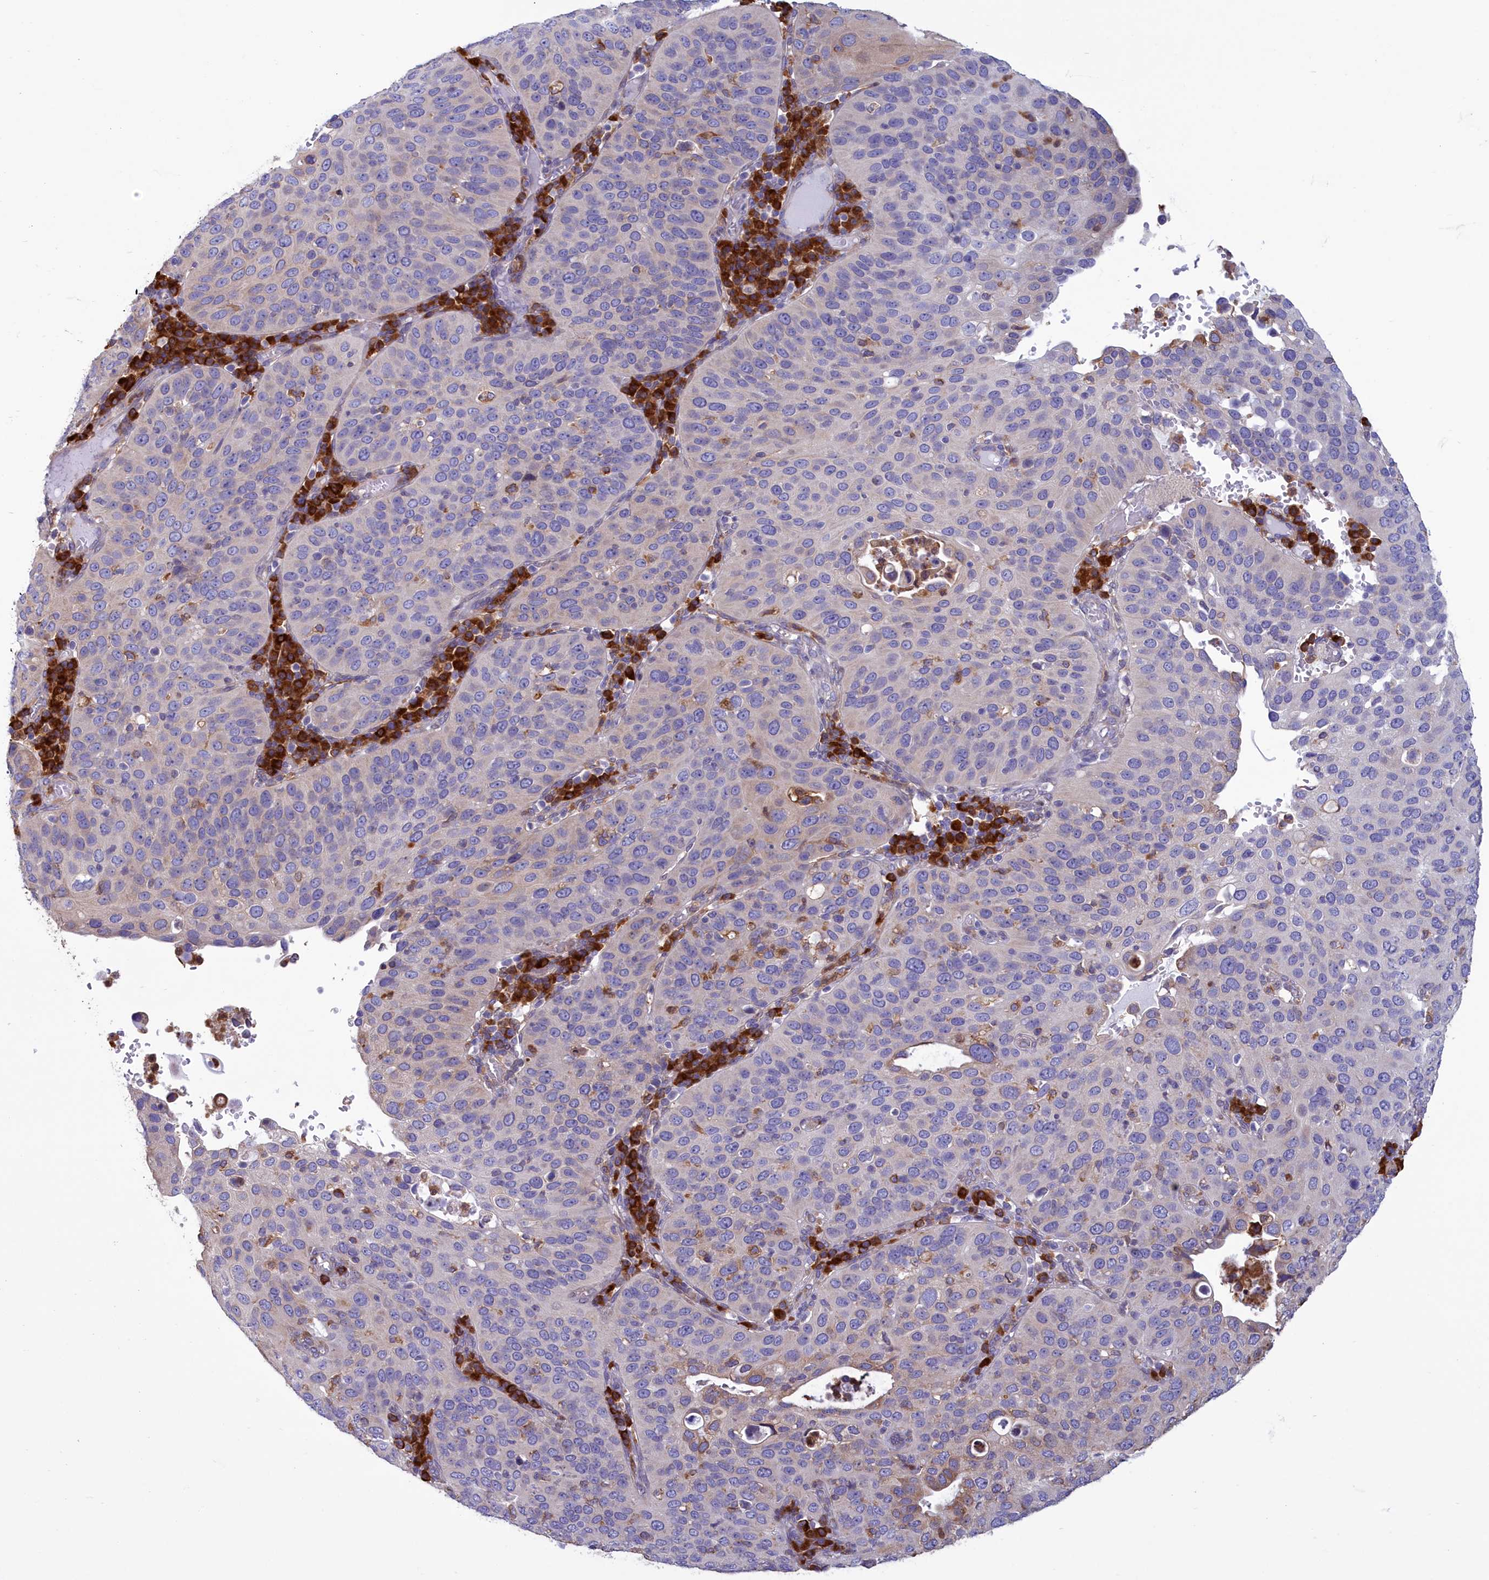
{"staining": {"intensity": "negative", "quantity": "none", "location": "none"}, "tissue": "cervical cancer", "cell_type": "Tumor cells", "image_type": "cancer", "snomed": [{"axis": "morphology", "description": "Squamous cell carcinoma, NOS"}, {"axis": "topography", "description": "Cervix"}], "caption": "IHC micrograph of neoplastic tissue: cervical squamous cell carcinoma stained with DAB (3,3'-diaminobenzidine) reveals no significant protein positivity in tumor cells.", "gene": "HM13", "patient": {"sex": "female", "age": 36}}